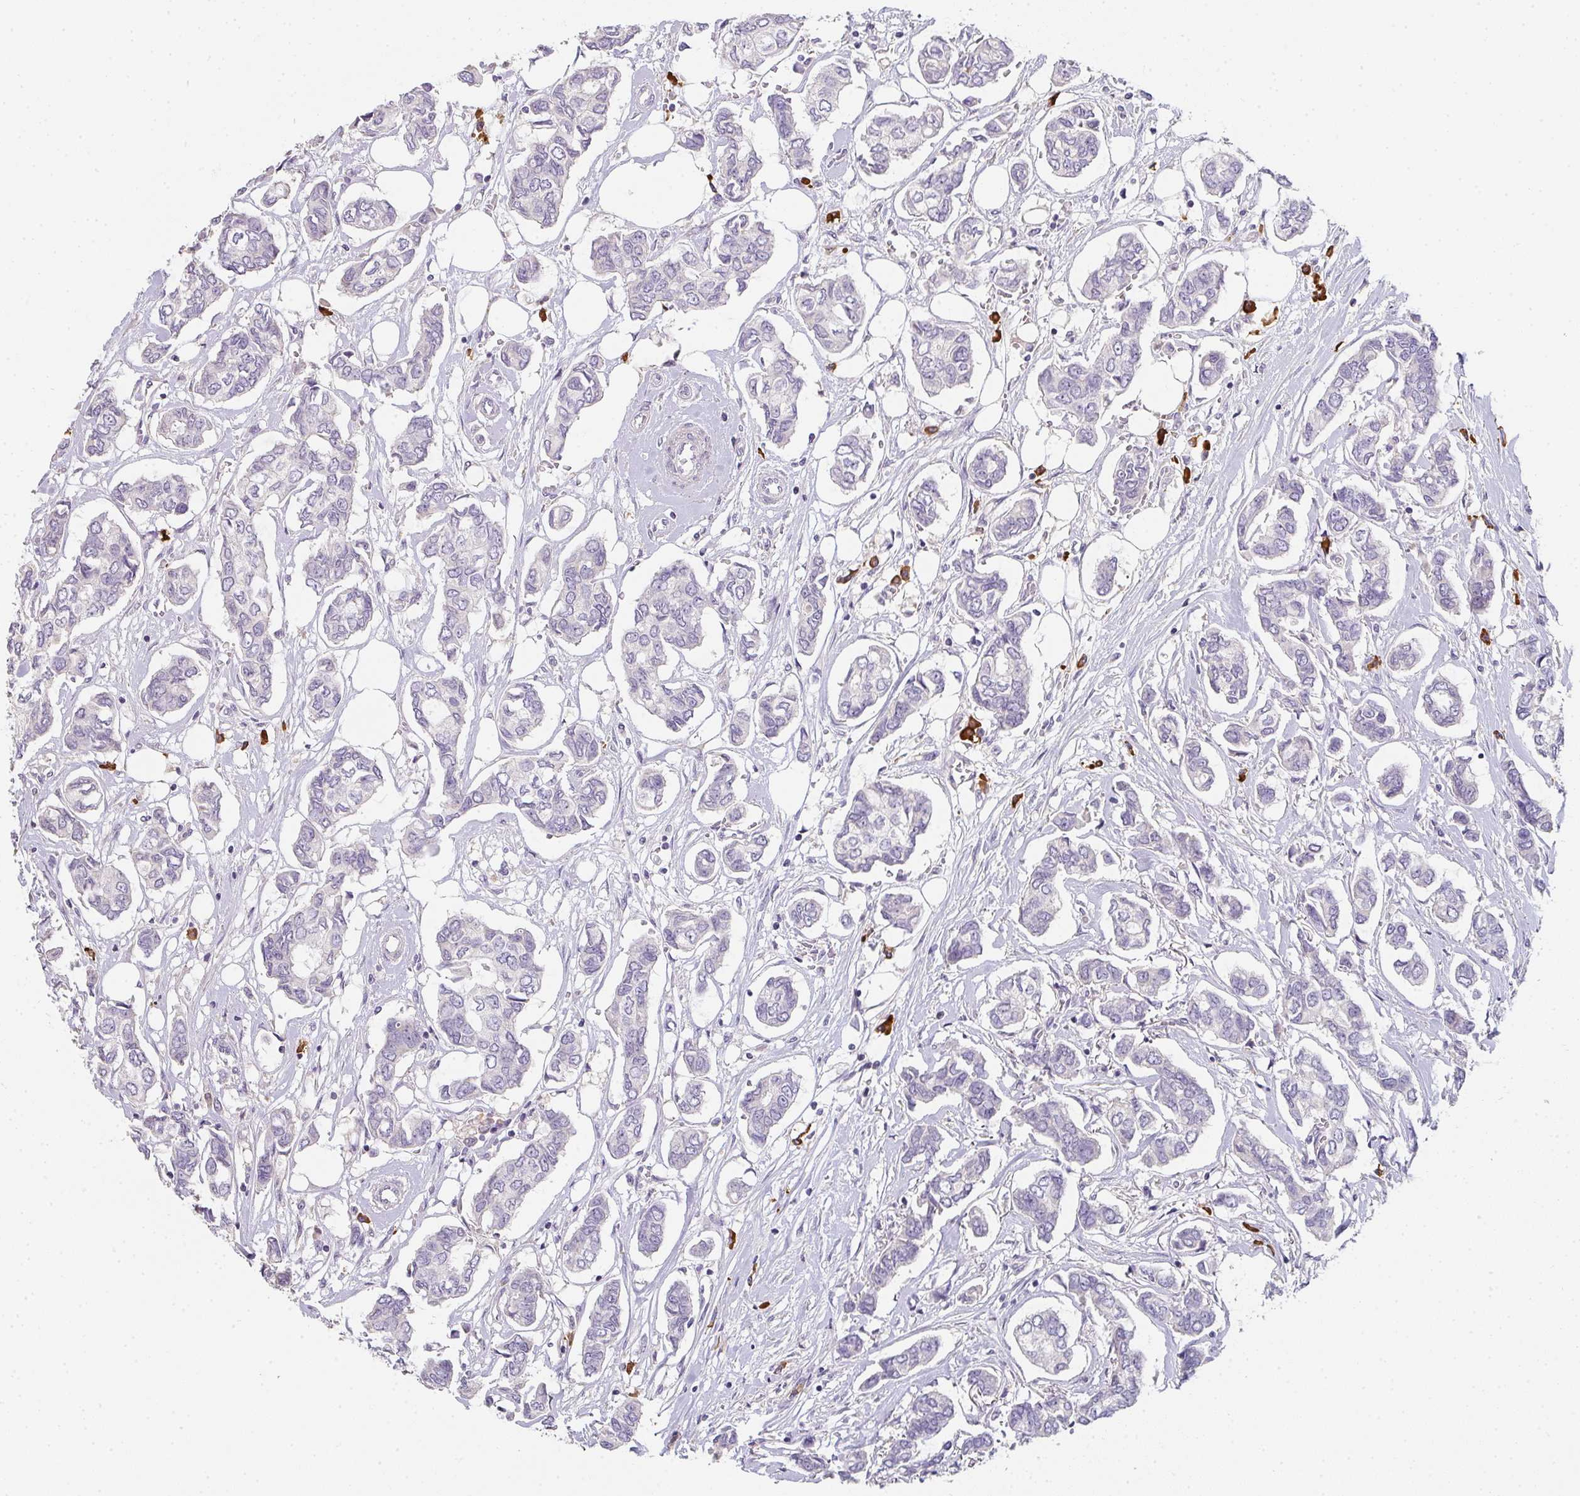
{"staining": {"intensity": "negative", "quantity": "none", "location": "none"}, "tissue": "breast cancer", "cell_type": "Tumor cells", "image_type": "cancer", "snomed": [{"axis": "morphology", "description": "Duct carcinoma"}, {"axis": "topography", "description": "Breast"}], "caption": "Tumor cells are negative for brown protein staining in breast cancer.", "gene": "ZNF215", "patient": {"sex": "female", "age": 73}}